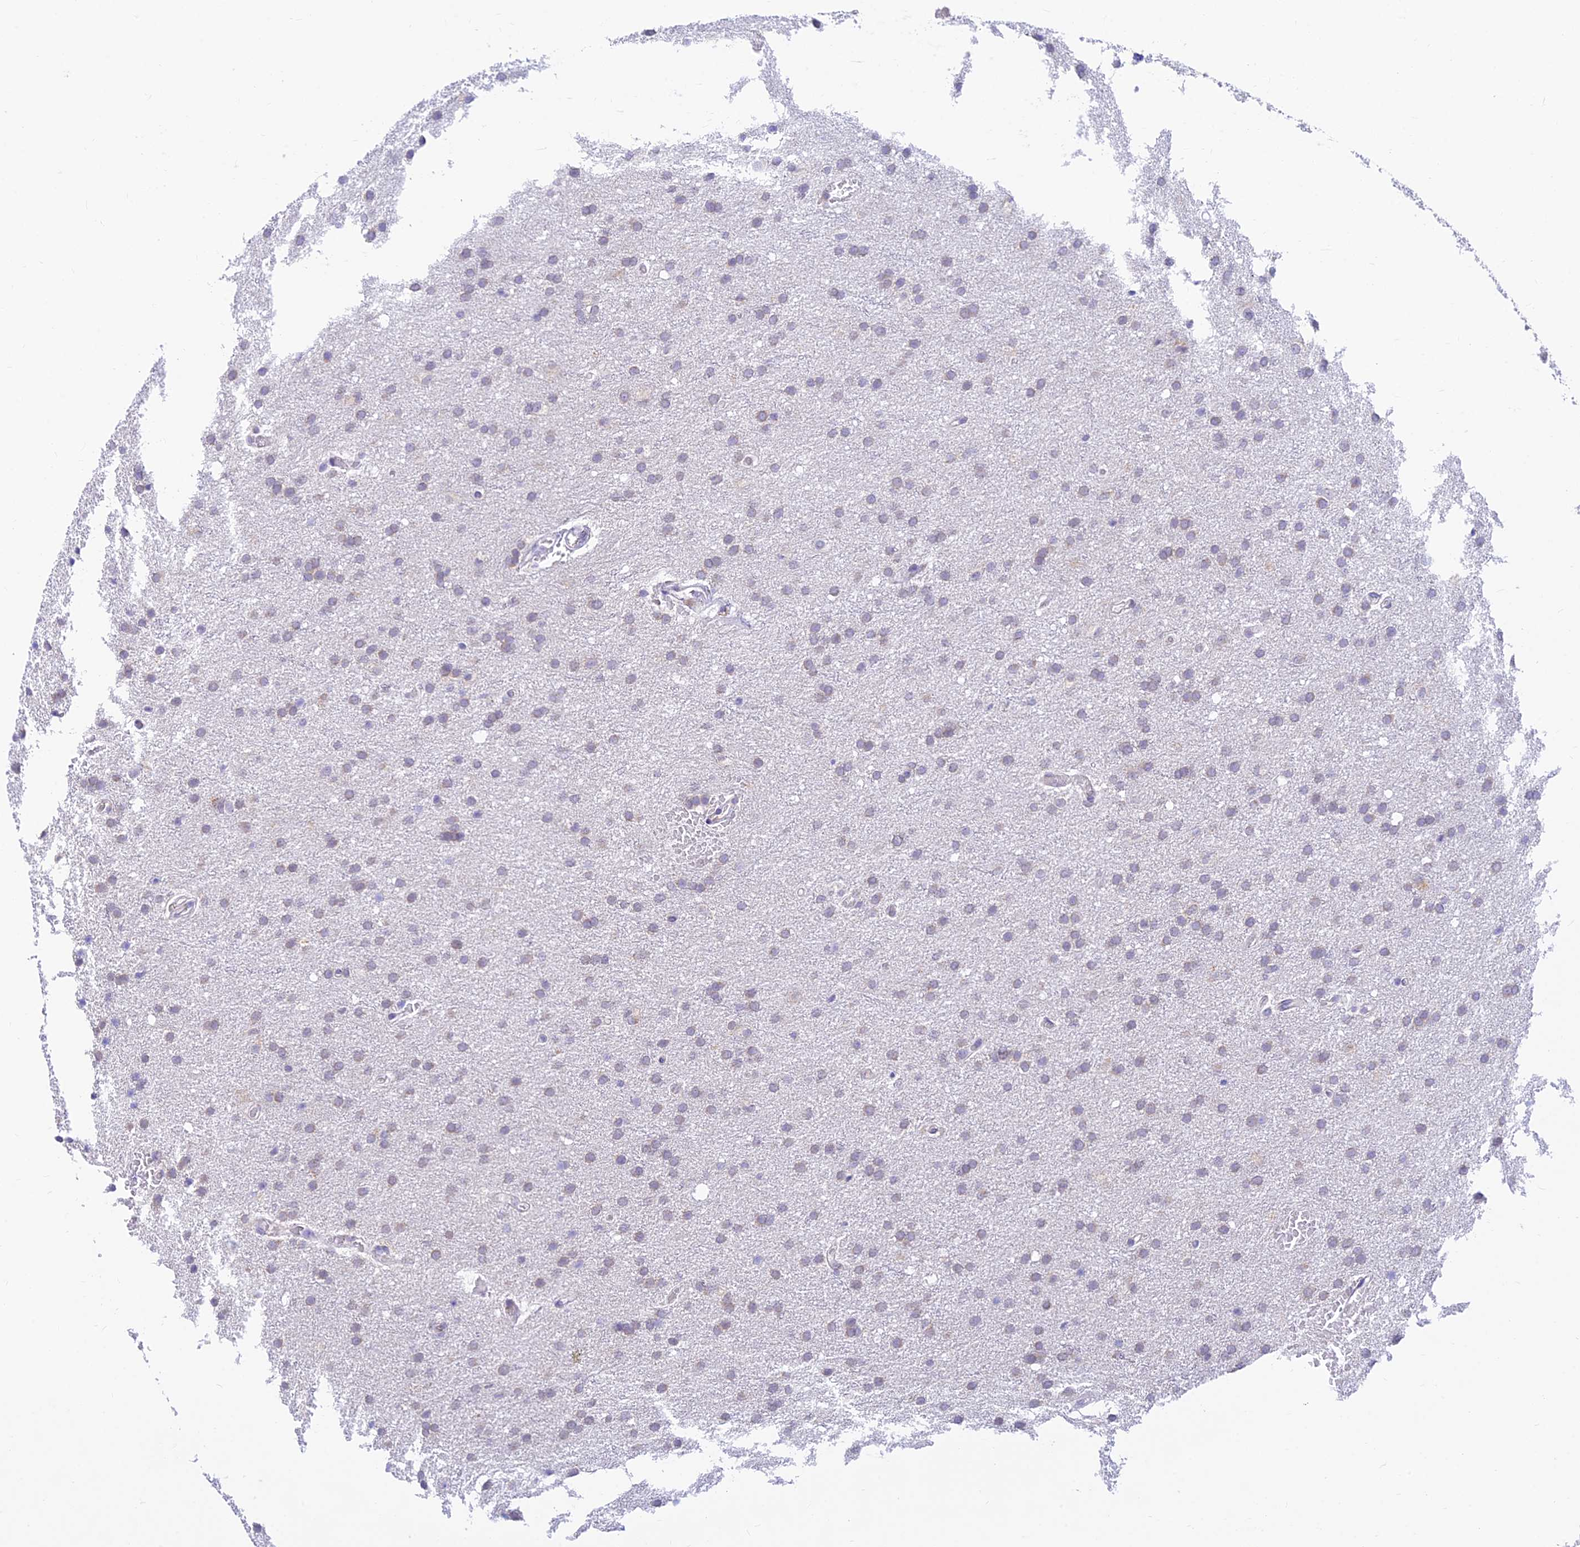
{"staining": {"intensity": "weak", "quantity": "<25%", "location": "cytoplasmic/membranous"}, "tissue": "glioma", "cell_type": "Tumor cells", "image_type": "cancer", "snomed": [{"axis": "morphology", "description": "Glioma, malignant, High grade"}, {"axis": "topography", "description": "Cerebral cortex"}], "caption": "IHC of human glioma demonstrates no staining in tumor cells.", "gene": "INKA1", "patient": {"sex": "female", "age": 36}}